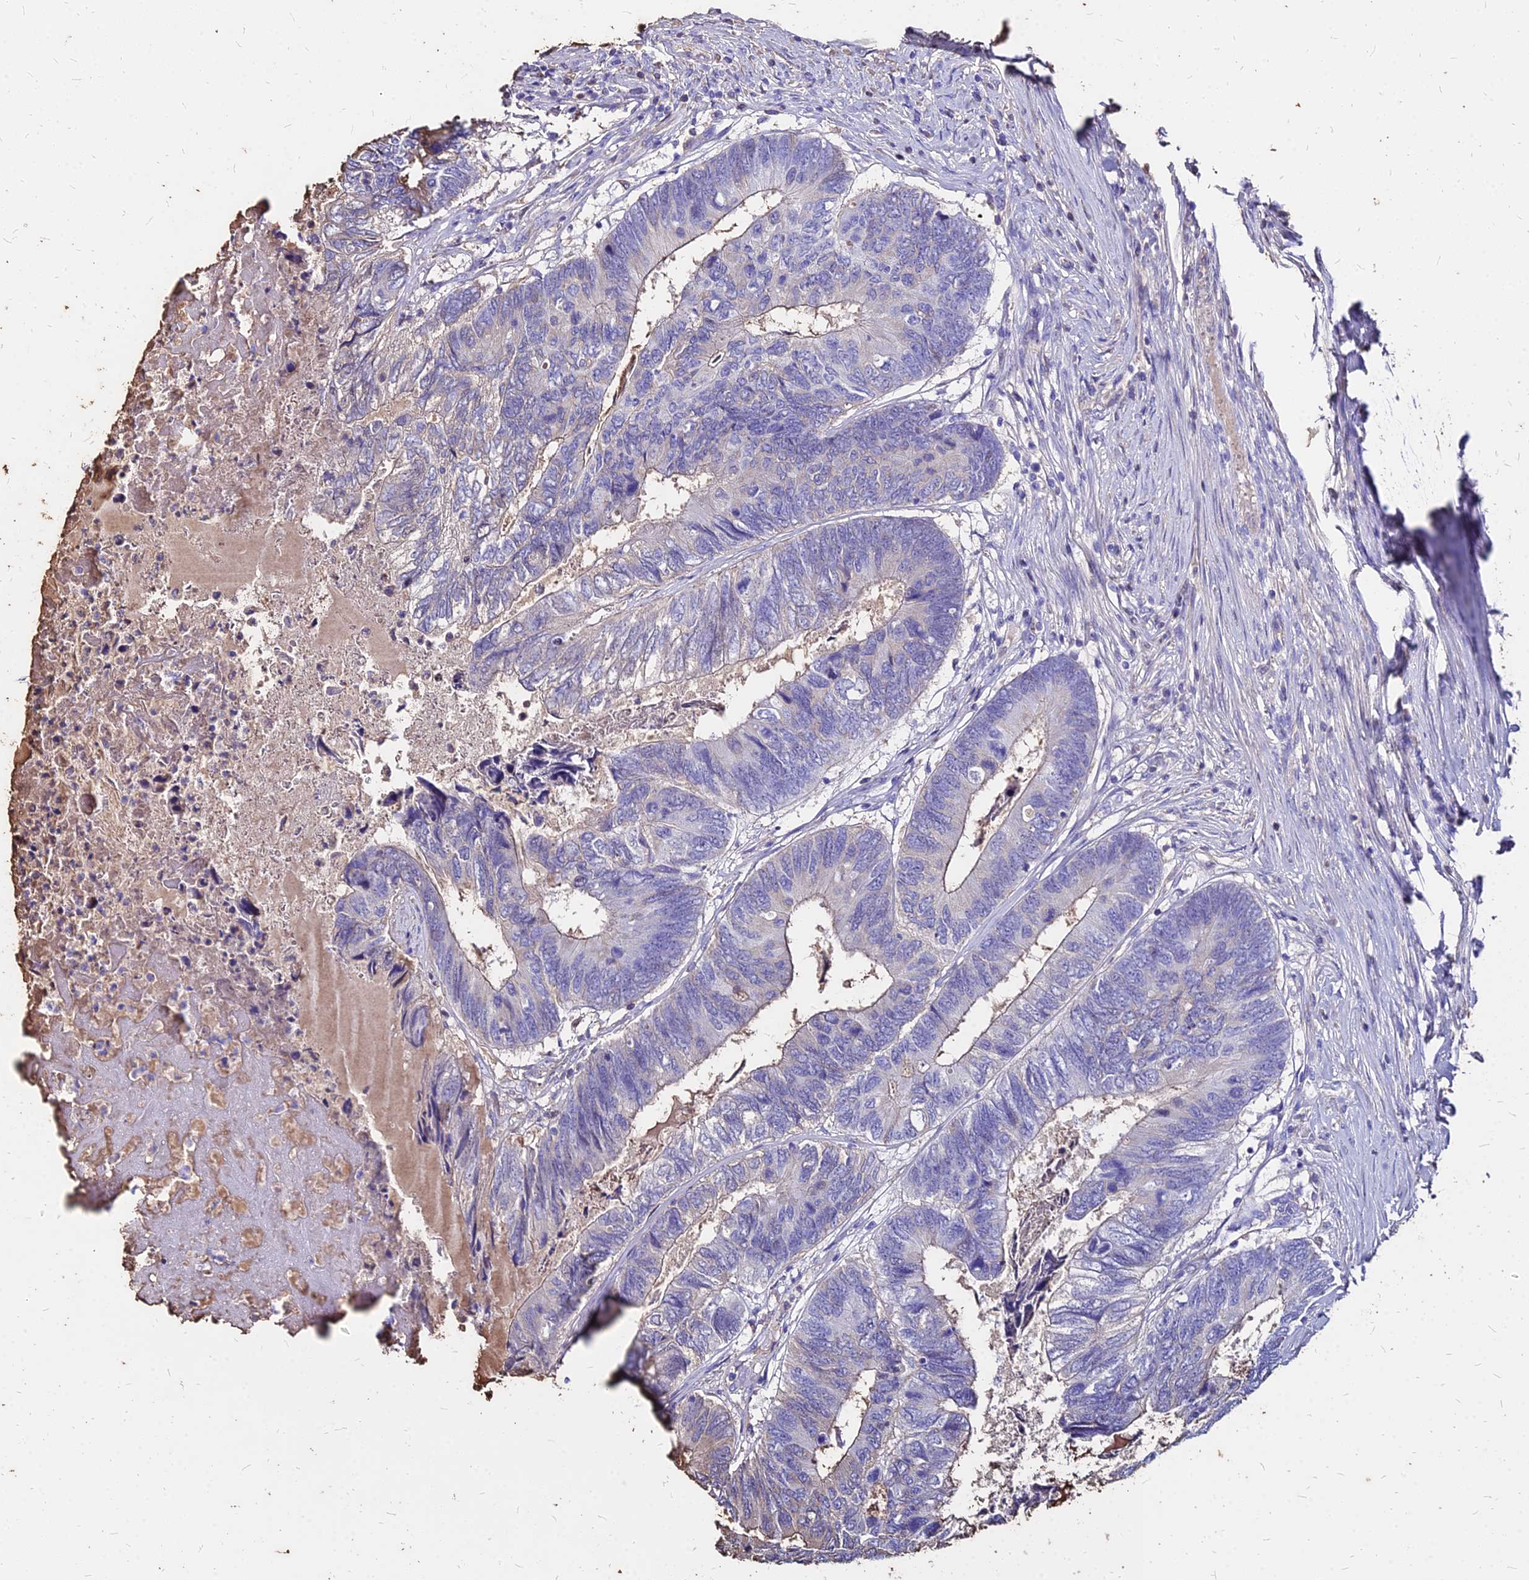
{"staining": {"intensity": "negative", "quantity": "none", "location": "none"}, "tissue": "colorectal cancer", "cell_type": "Tumor cells", "image_type": "cancer", "snomed": [{"axis": "morphology", "description": "Adenocarcinoma, NOS"}, {"axis": "topography", "description": "Colon"}], "caption": "There is no significant staining in tumor cells of adenocarcinoma (colorectal).", "gene": "NME5", "patient": {"sex": "female", "age": 67}}